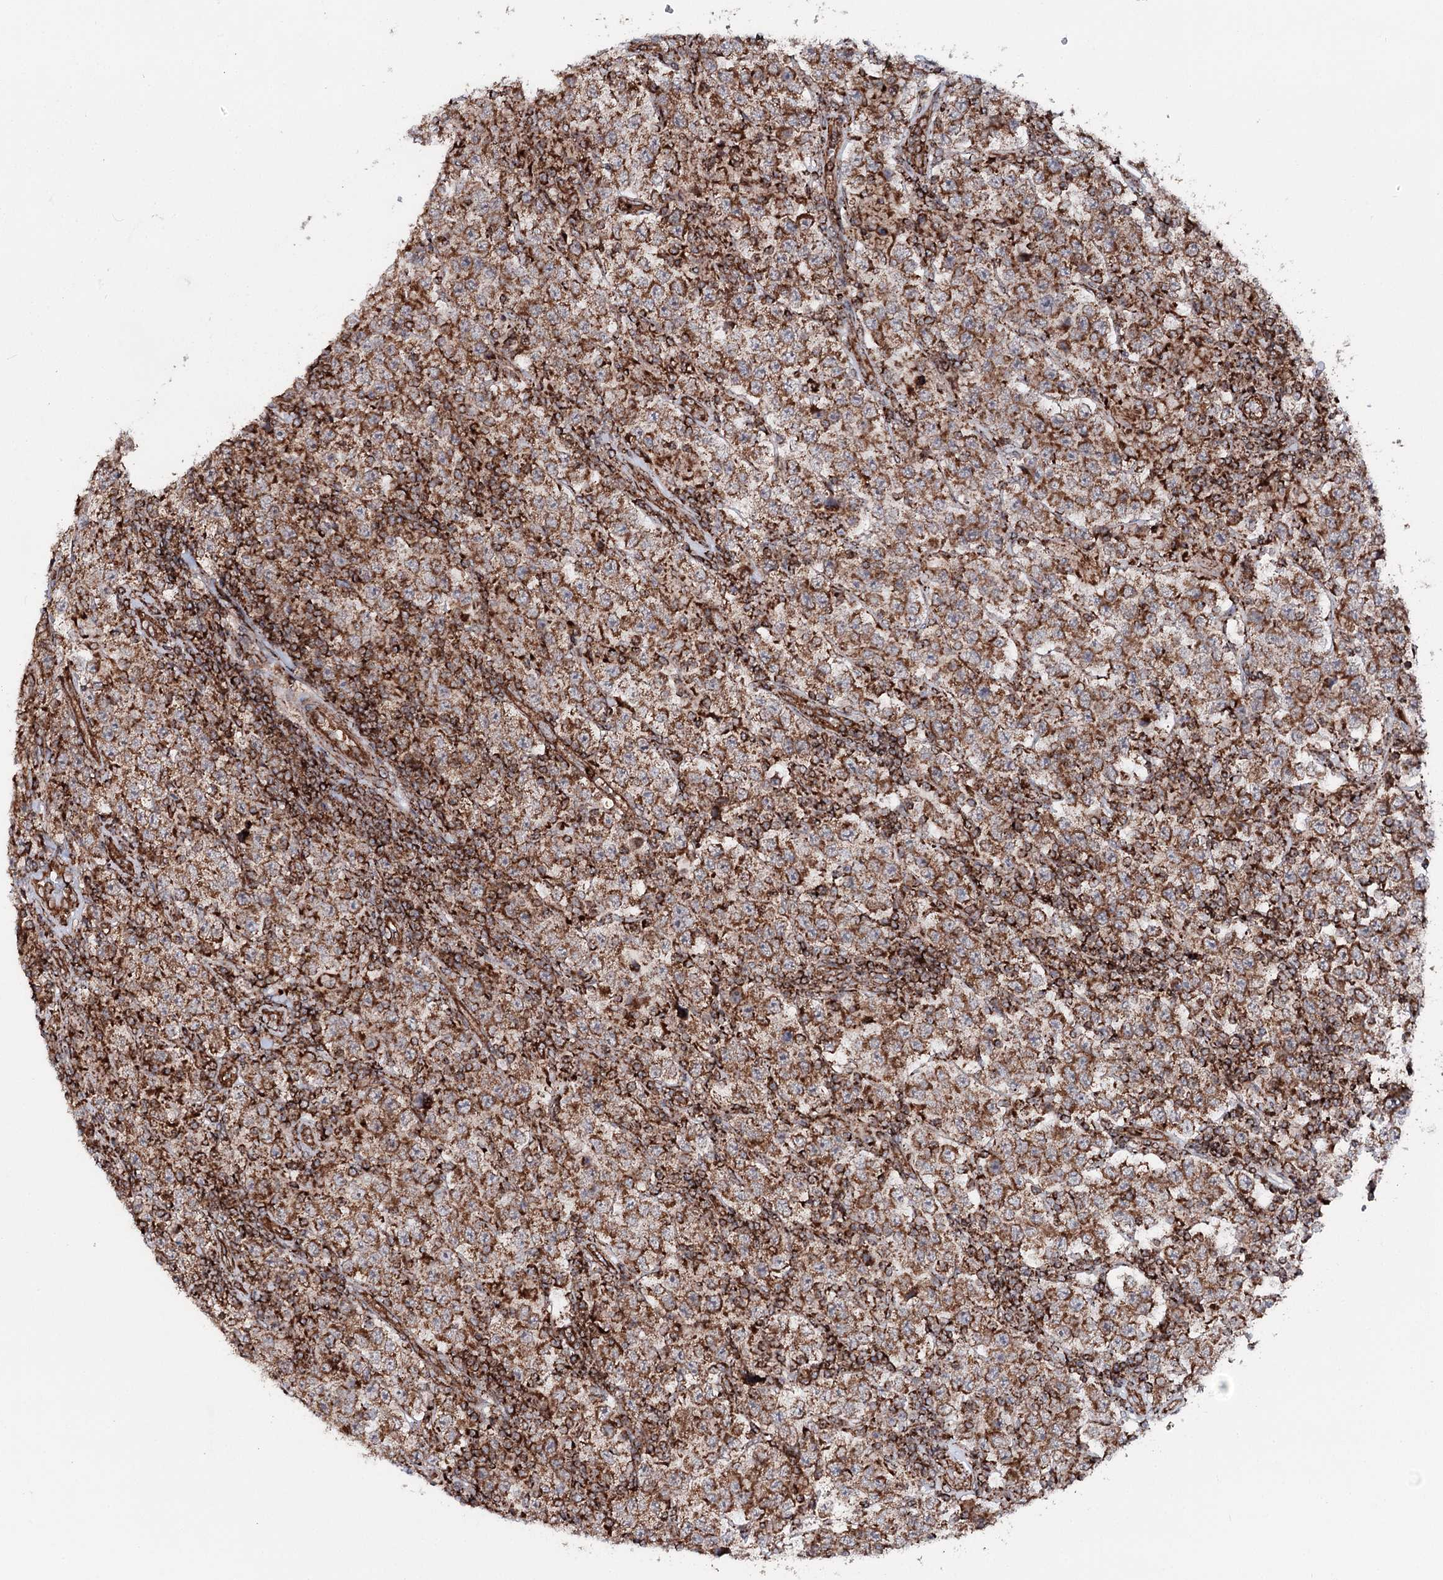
{"staining": {"intensity": "moderate", "quantity": ">75%", "location": "cytoplasmic/membranous"}, "tissue": "testis cancer", "cell_type": "Tumor cells", "image_type": "cancer", "snomed": [{"axis": "morphology", "description": "Normal tissue, NOS"}, {"axis": "morphology", "description": "Urothelial carcinoma, High grade"}, {"axis": "morphology", "description": "Seminoma, NOS"}, {"axis": "morphology", "description": "Carcinoma, Embryonal, NOS"}, {"axis": "topography", "description": "Urinary bladder"}, {"axis": "topography", "description": "Testis"}], "caption": "A photomicrograph of human testis cancer stained for a protein shows moderate cytoplasmic/membranous brown staining in tumor cells.", "gene": "FGFR1OP2", "patient": {"sex": "male", "age": 41}}